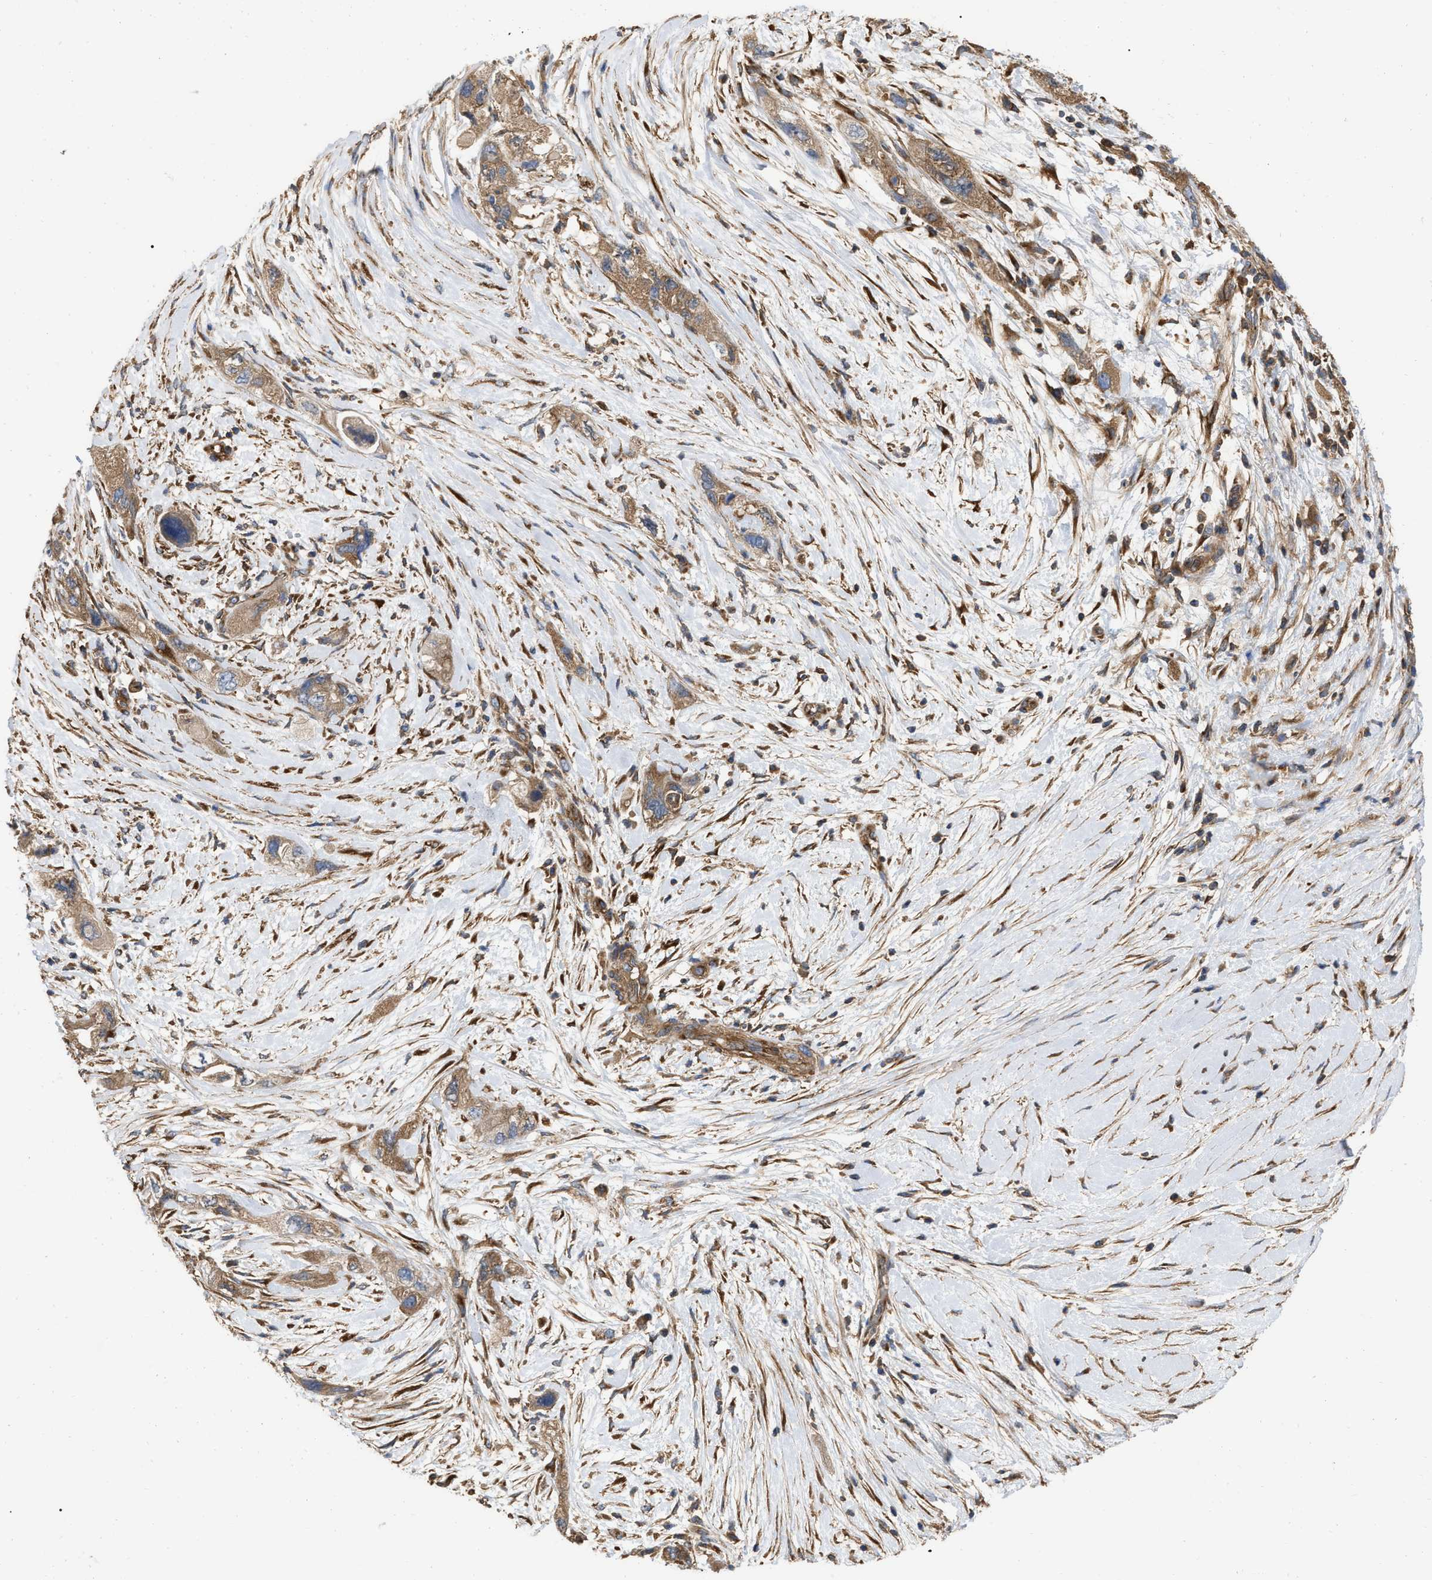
{"staining": {"intensity": "moderate", "quantity": ">75%", "location": "cytoplasmic/membranous"}, "tissue": "pancreatic cancer", "cell_type": "Tumor cells", "image_type": "cancer", "snomed": [{"axis": "morphology", "description": "Adenocarcinoma, NOS"}, {"axis": "topography", "description": "Pancreas"}], "caption": "Moderate cytoplasmic/membranous expression is identified in approximately >75% of tumor cells in adenocarcinoma (pancreatic). (DAB IHC, brown staining for protein, blue staining for nuclei).", "gene": "RABEP1", "patient": {"sex": "female", "age": 73}}